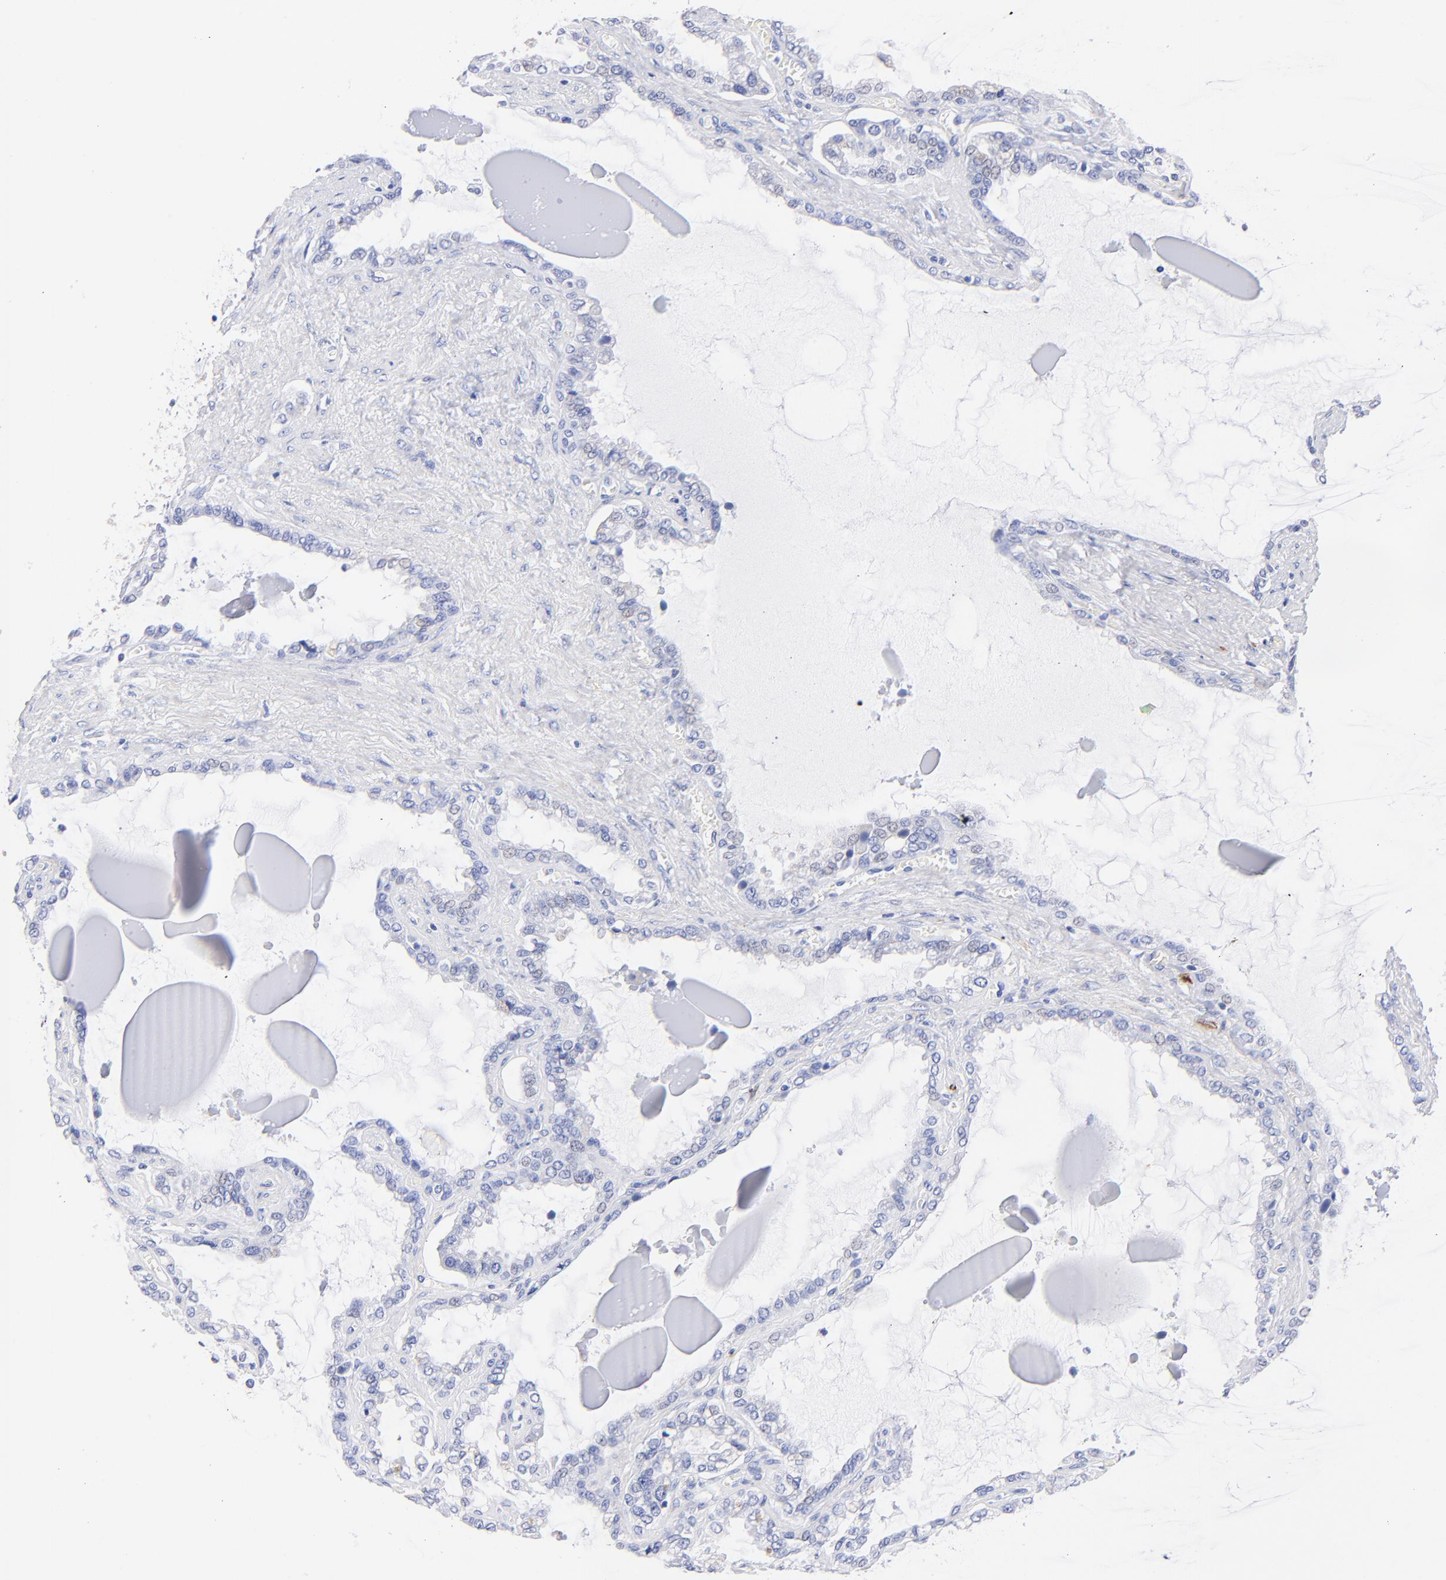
{"staining": {"intensity": "negative", "quantity": "none", "location": "none"}, "tissue": "seminal vesicle", "cell_type": "Glandular cells", "image_type": "normal", "snomed": [{"axis": "morphology", "description": "Normal tissue, NOS"}, {"axis": "morphology", "description": "Inflammation, NOS"}, {"axis": "topography", "description": "Urinary bladder"}, {"axis": "topography", "description": "Prostate"}, {"axis": "topography", "description": "Seminal veicle"}], "caption": "IHC image of benign seminal vesicle: human seminal vesicle stained with DAB (3,3'-diaminobenzidine) shows no significant protein staining in glandular cells.", "gene": "HORMAD2", "patient": {"sex": "male", "age": 82}}